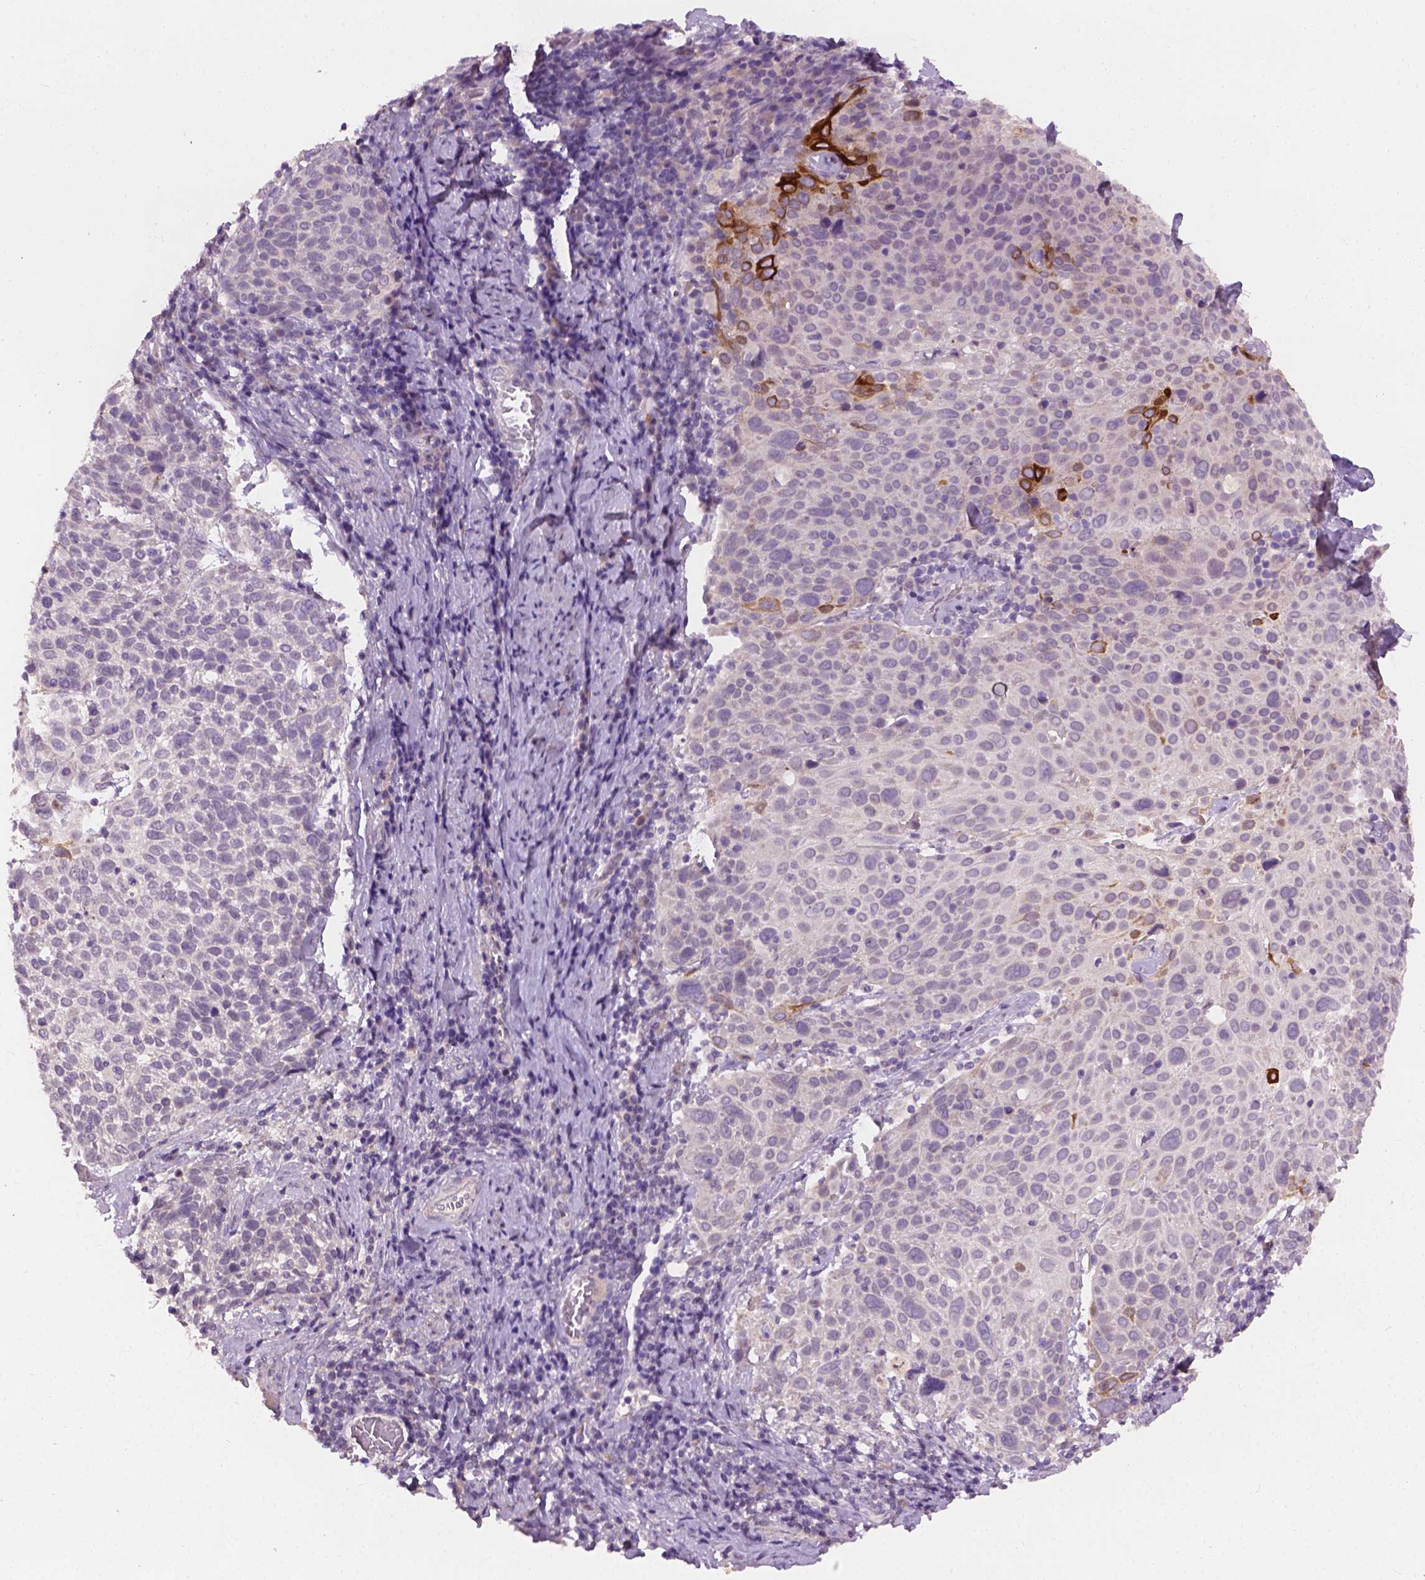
{"staining": {"intensity": "strong", "quantity": "<25%", "location": "cytoplasmic/membranous"}, "tissue": "cervical cancer", "cell_type": "Tumor cells", "image_type": "cancer", "snomed": [{"axis": "morphology", "description": "Squamous cell carcinoma, NOS"}, {"axis": "topography", "description": "Cervix"}], "caption": "This image reveals IHC staining of human squamous cell carcinoma (cervical), with medium strong cytoplasmic/membranous staining in approximately <25% of tumor cells.", "gene": "KRT17", "patient": {"sex": "female", "age": 61}}